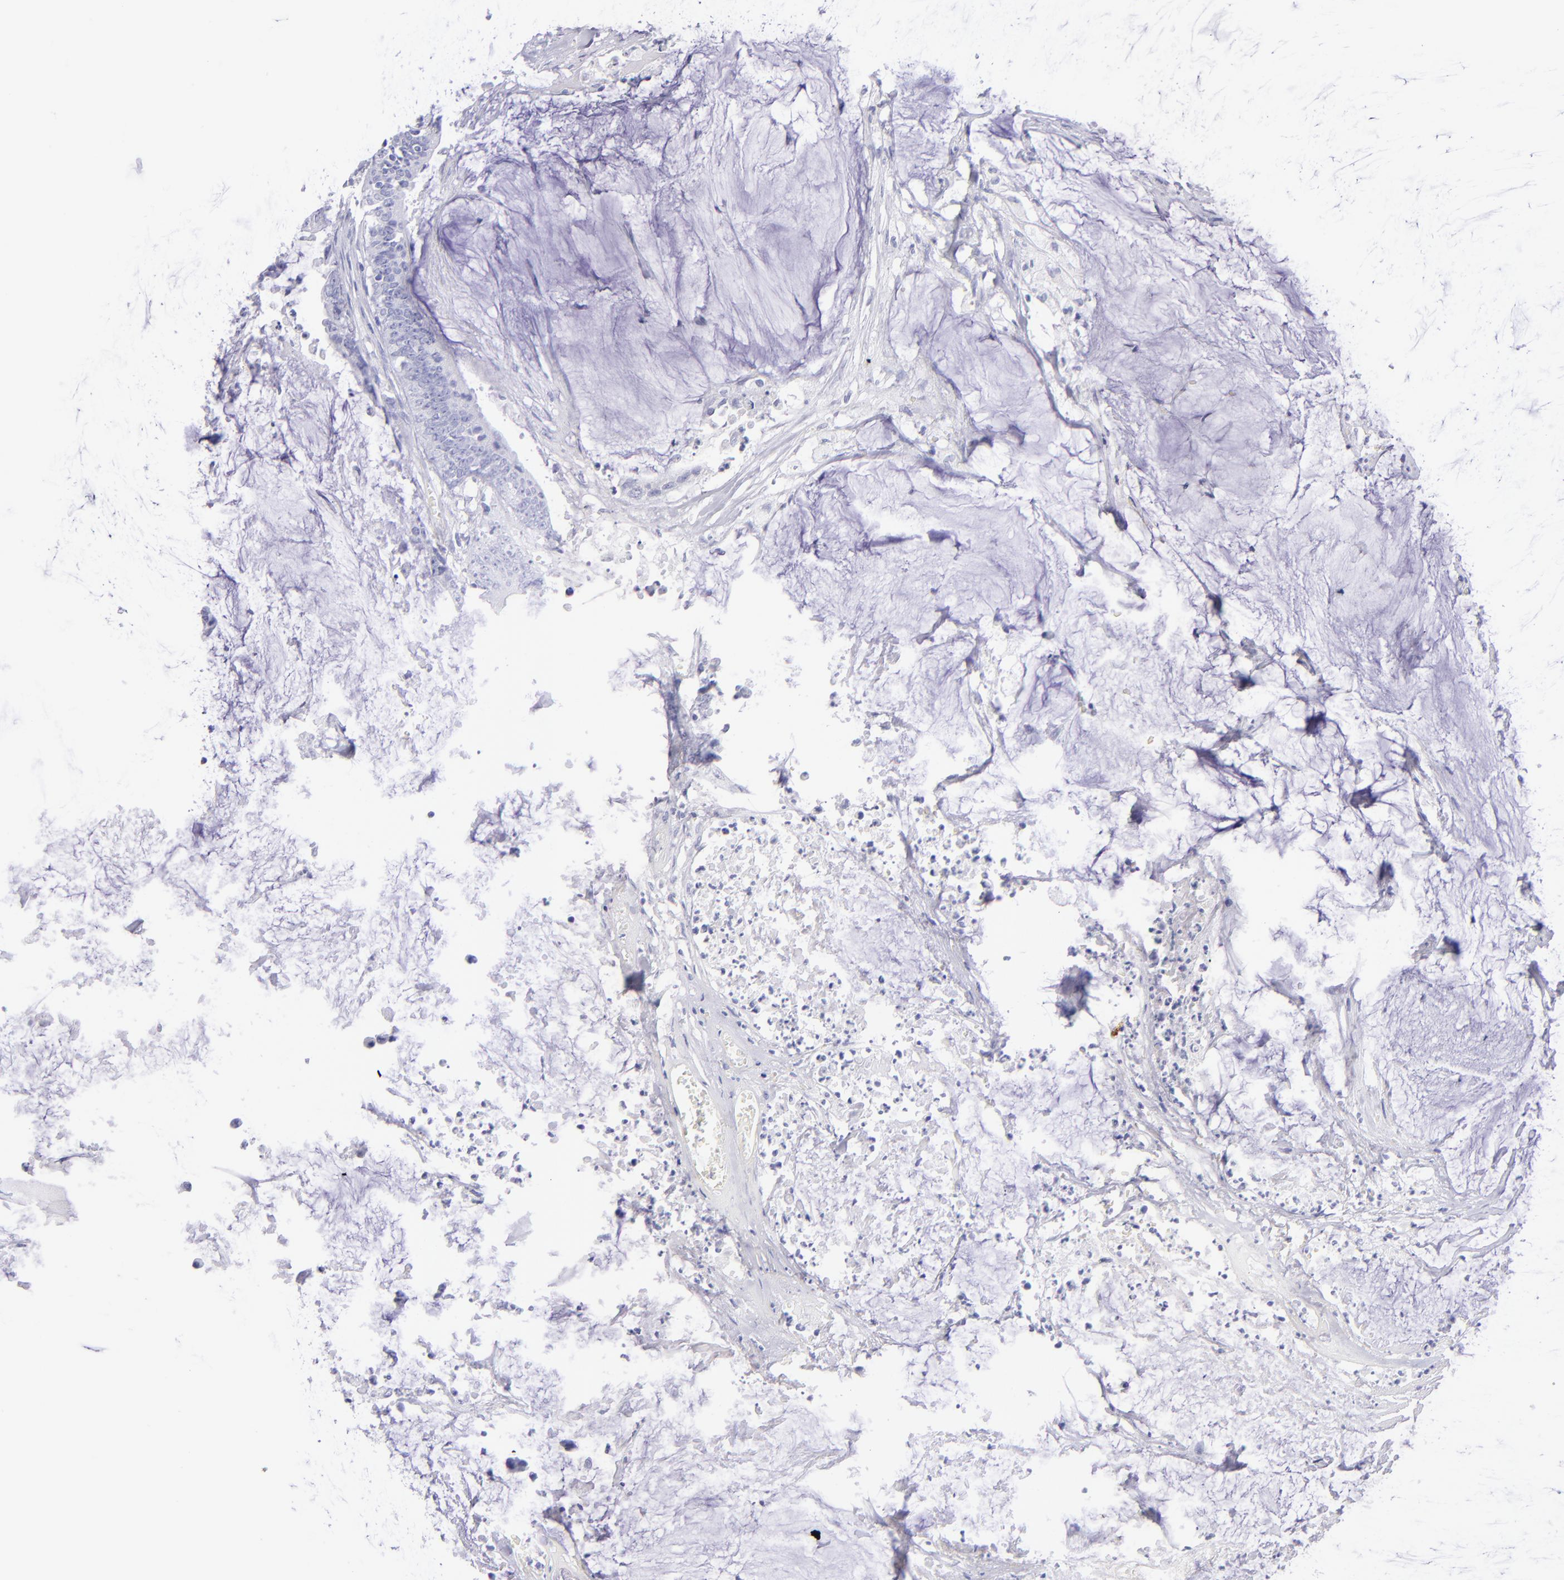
{"staining": {"intensity": "negative", "quantity": "none", "location": "none"}, "tissue": "colorectal cancer", "cell_type": "Tumor cells", "image_type": "cancer", "snomed": [{"axis": "morphology", "description": "Adenocarcinoma, NOS"}, {"axis": "topography", "description": "Rectum"}], "caption": "Image shows no significant protein positivity in tumor cells of colorectal adenocarcinoma.", "gene": "CNP", "patient": {"sex": "female", "age": 66}}